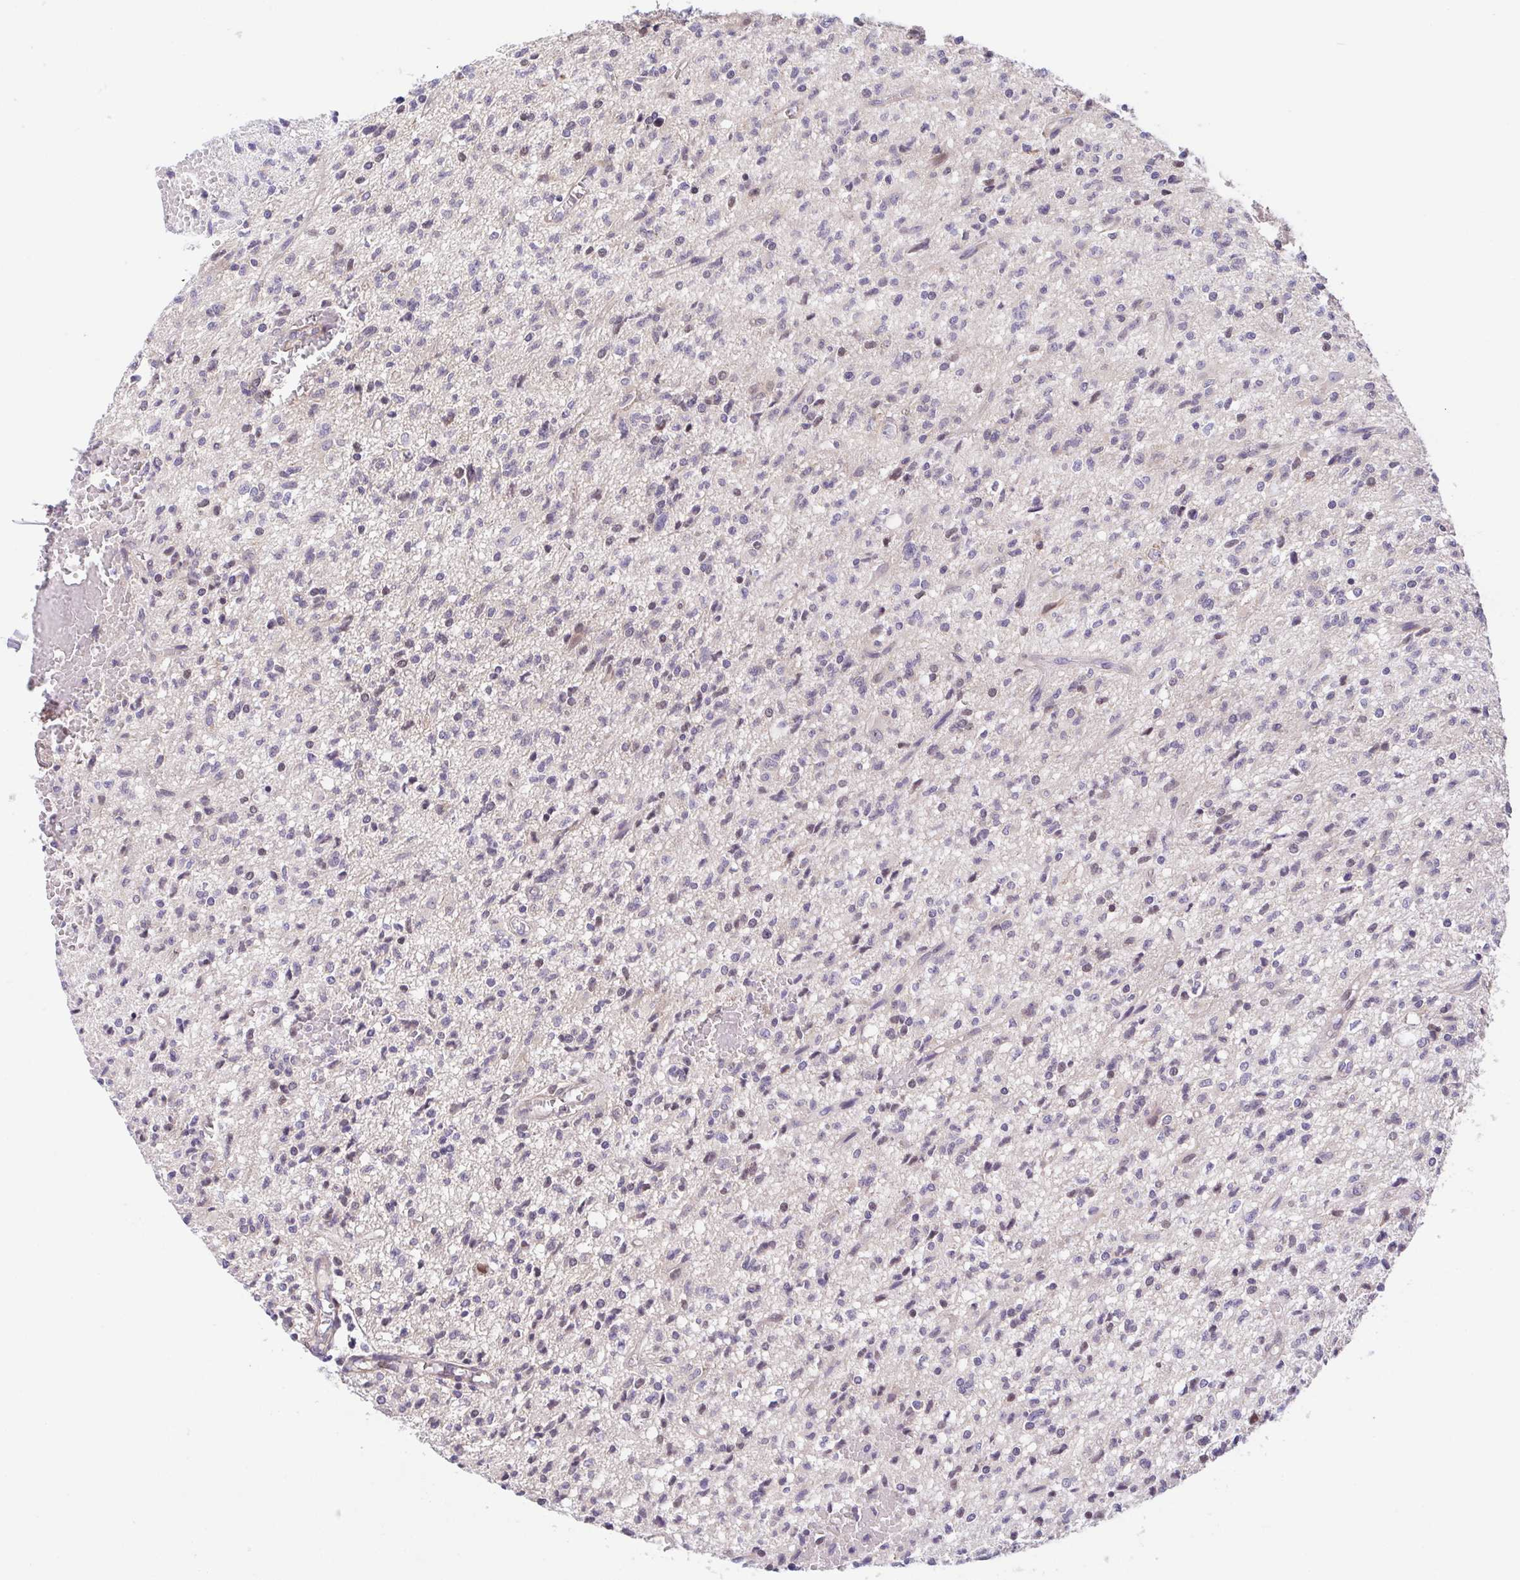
{"staining": {"intensity": "negative", "quantity": "none", "location": "none"}, "tissue": "glioma", "cell_type": "Tumor cells", "image_type": "cancer", "snomed": [{"axis": "morphology", "description": "Glioma, malignant, Low grade"}, {"axis": "topography", "description": "Brain"}], "caption": "Immunohistochemistry (IHC) image of glioma stained for a protein (brown), which demonstrates no staining in tumor cells.", "gene": "PREPL", "patient": {"sex": "male", "age": 64}}